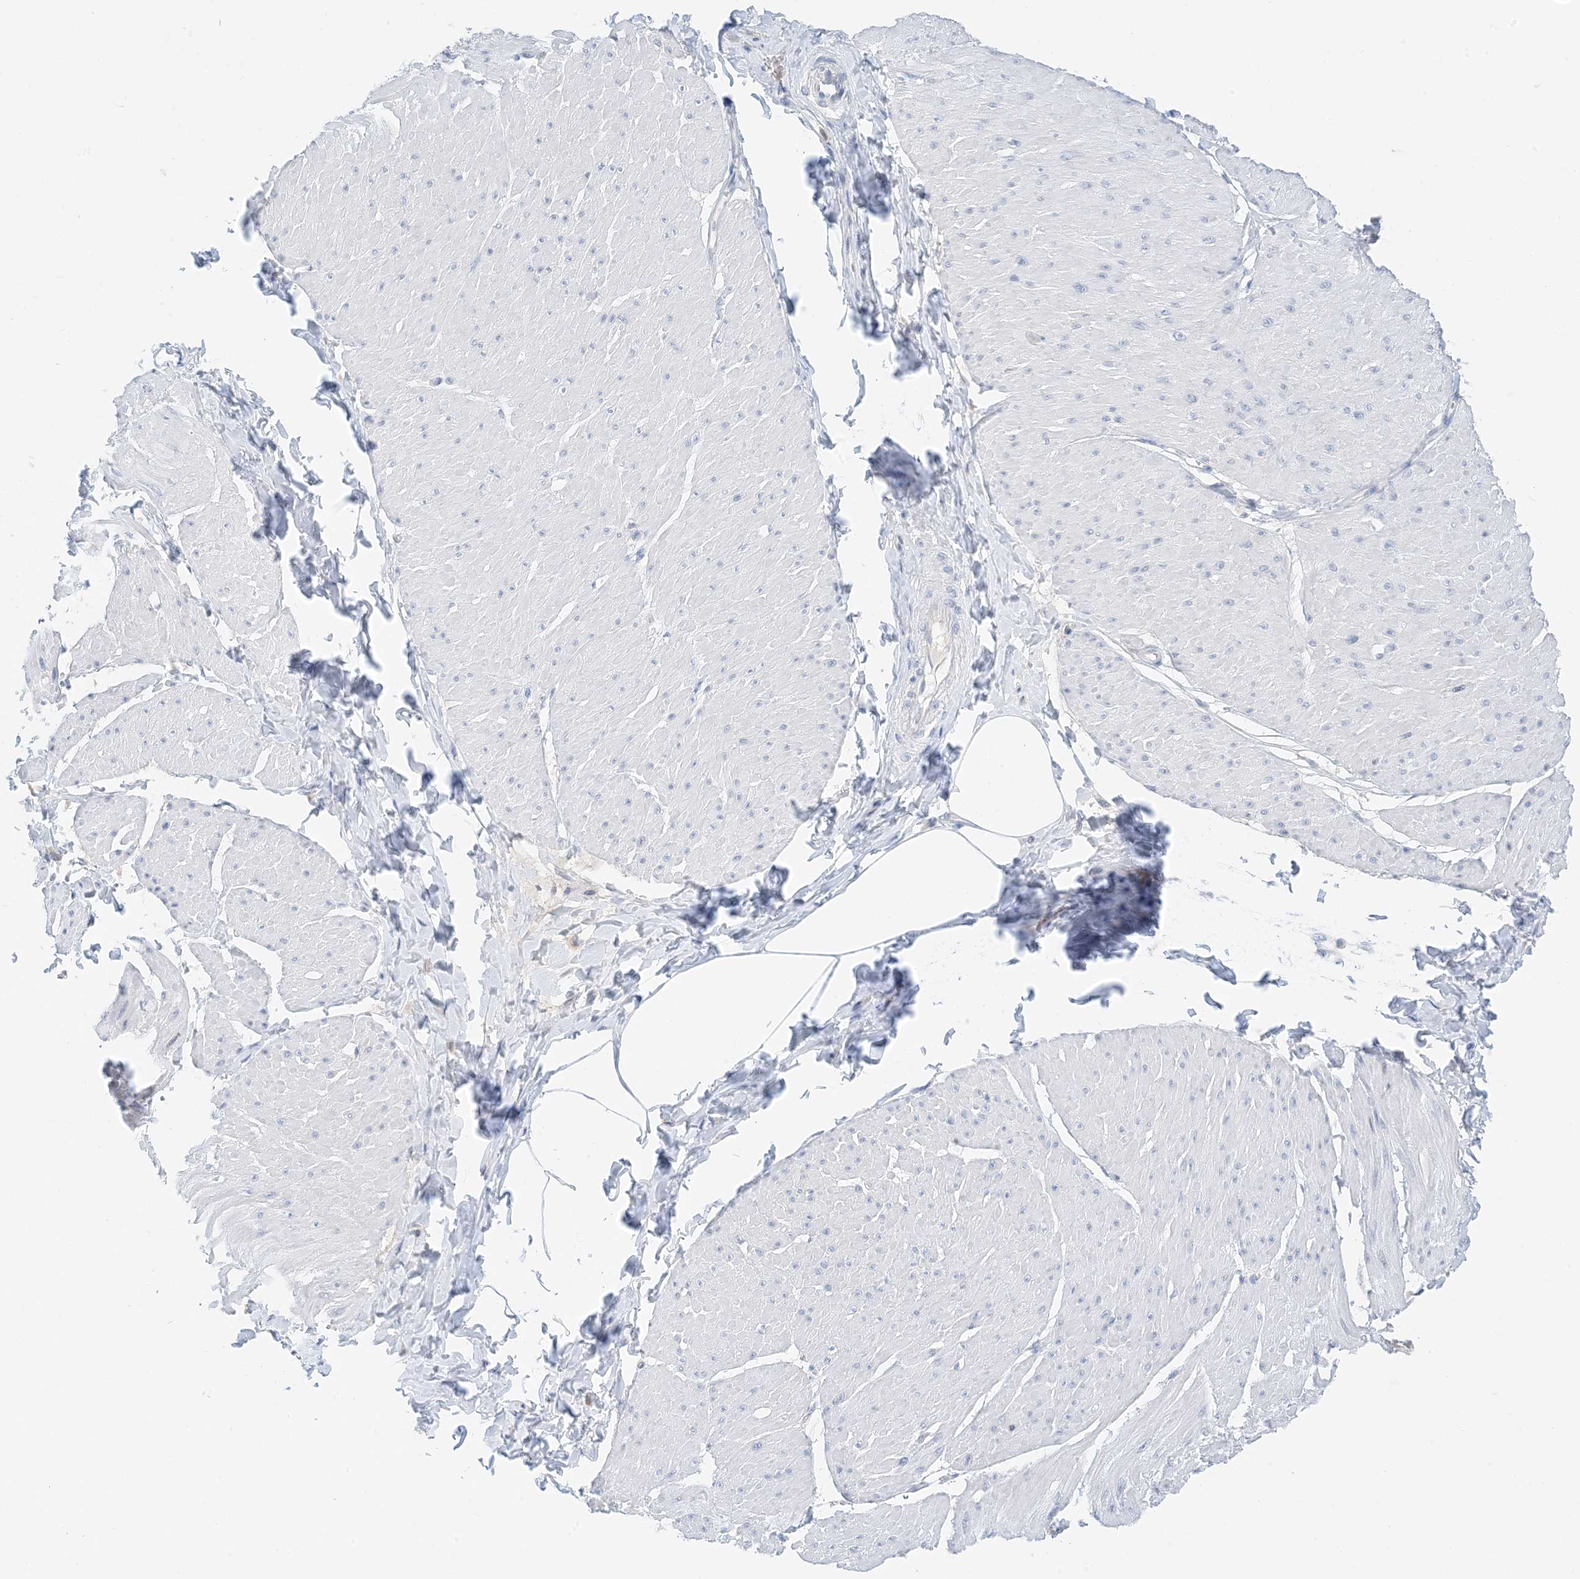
{"staining": {"intensity": "negative", "quantity": "none", "location": "none"}, "tissue": "smooth muscle", "cell_type": "Smooth muscle cells", "image_type": "normal", "snomed": [{"axis": "morphology", "description": "Urothelial carcinoma, High grade"}, {"axis": "topography", "description": "Urinary bladder"}], "caption": "Smooth muscle cells show no significant positivity in unremarkable smooth muscle. The staining is performed using DAB (3,3'-diaminobenzidine) brown chromogen with nuclei counter-stained in using hematoxylin.", "gene": "KIFBP", "patient": {"sex": "male", "age": 46}}